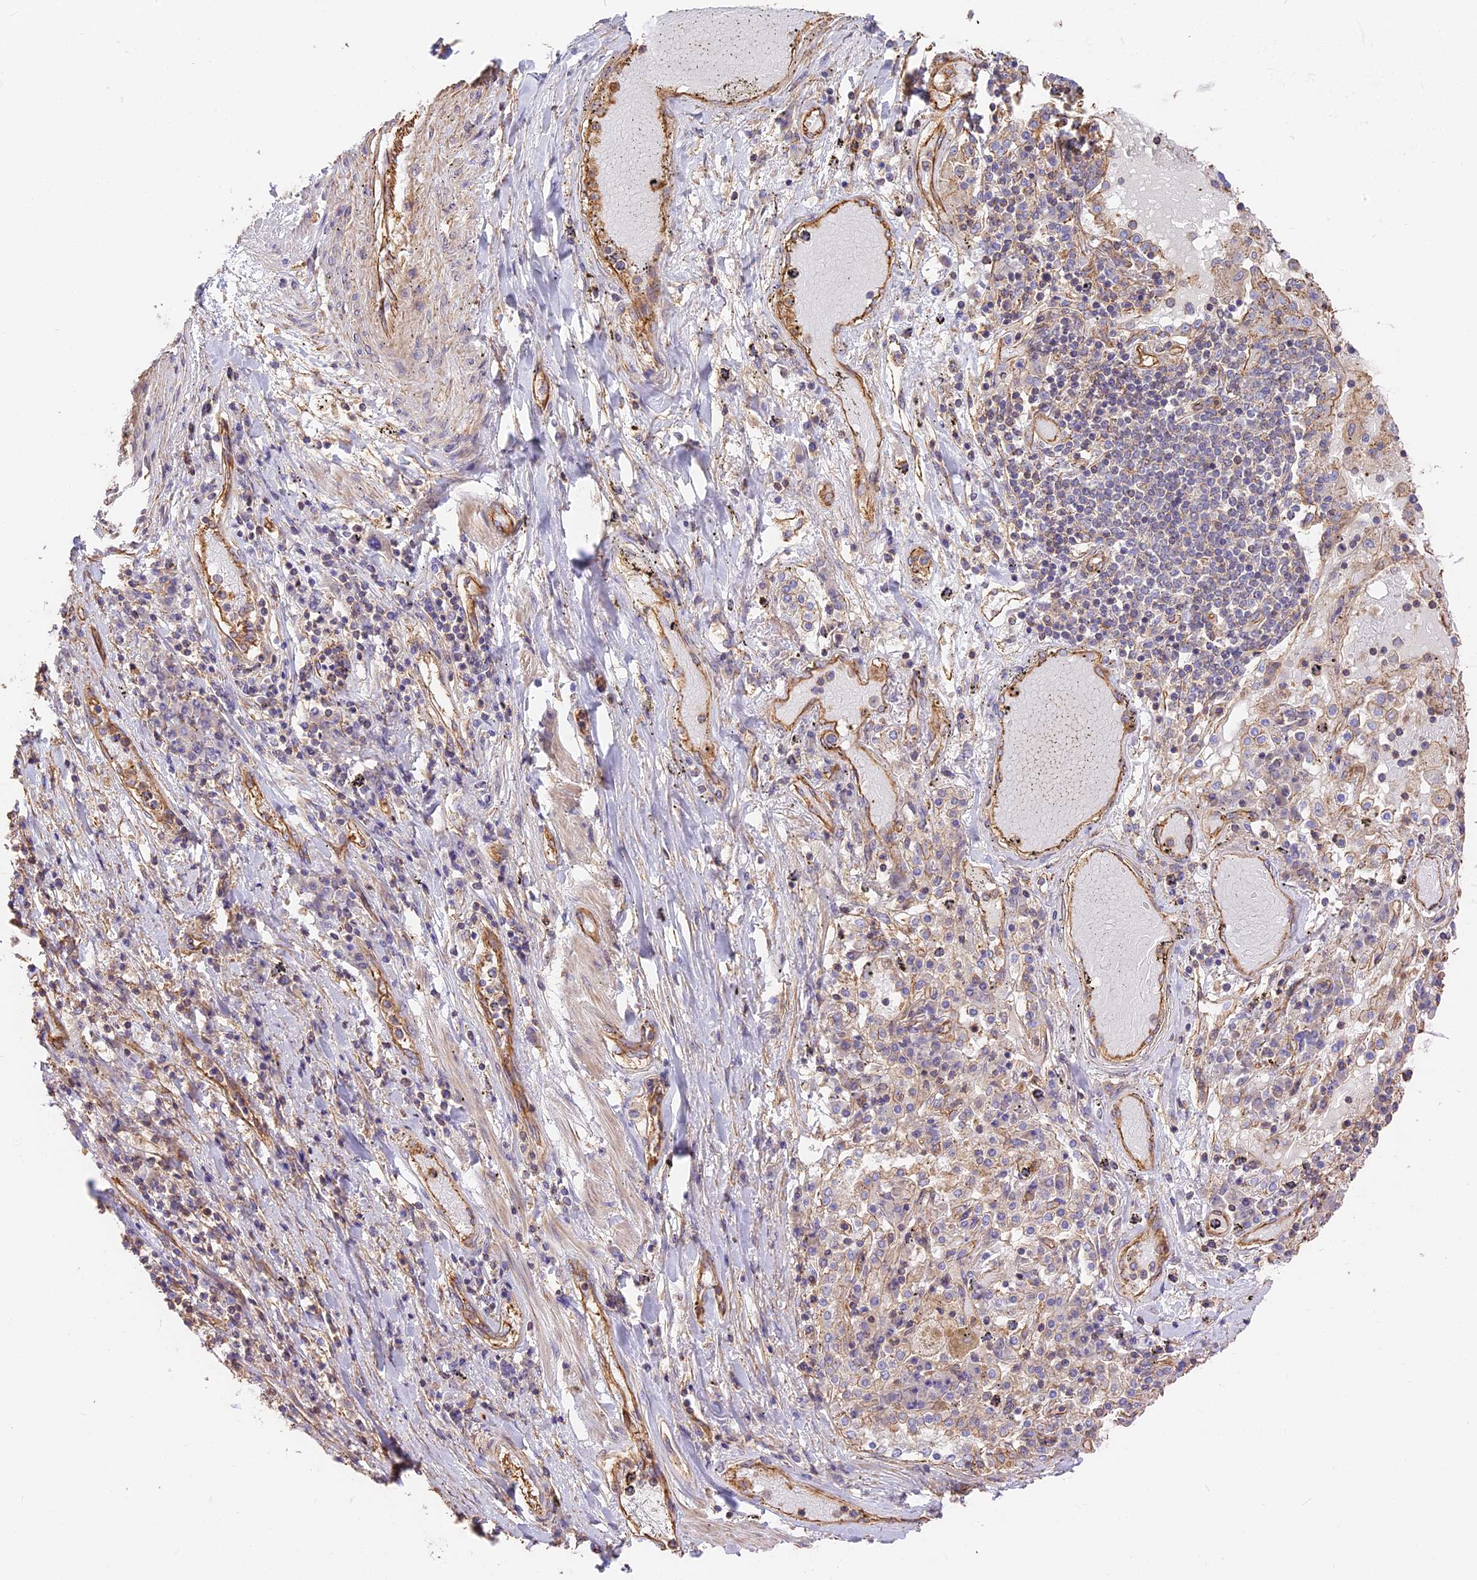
{"staining": {"intensity": "negative", "quantity": "none", "location": "none"}, "tissue": "lung cancer", "cell_type": "Tumor cells", "image_type": "cancer", "snomed": [{"axis": "morphology", "description": "Squamous cell carcinoma, NOS"}, {"axis": "topography", "description": "Lung"}], "caption": "DAB (3,3'-diaminobenzidine) immunohistochemical staining of lung cancer (squamous cell carcinoma) reveals no significant positivity in tumor cells.", "gene": "VPS18", "patient": {"sex": "male", "age": 65}}